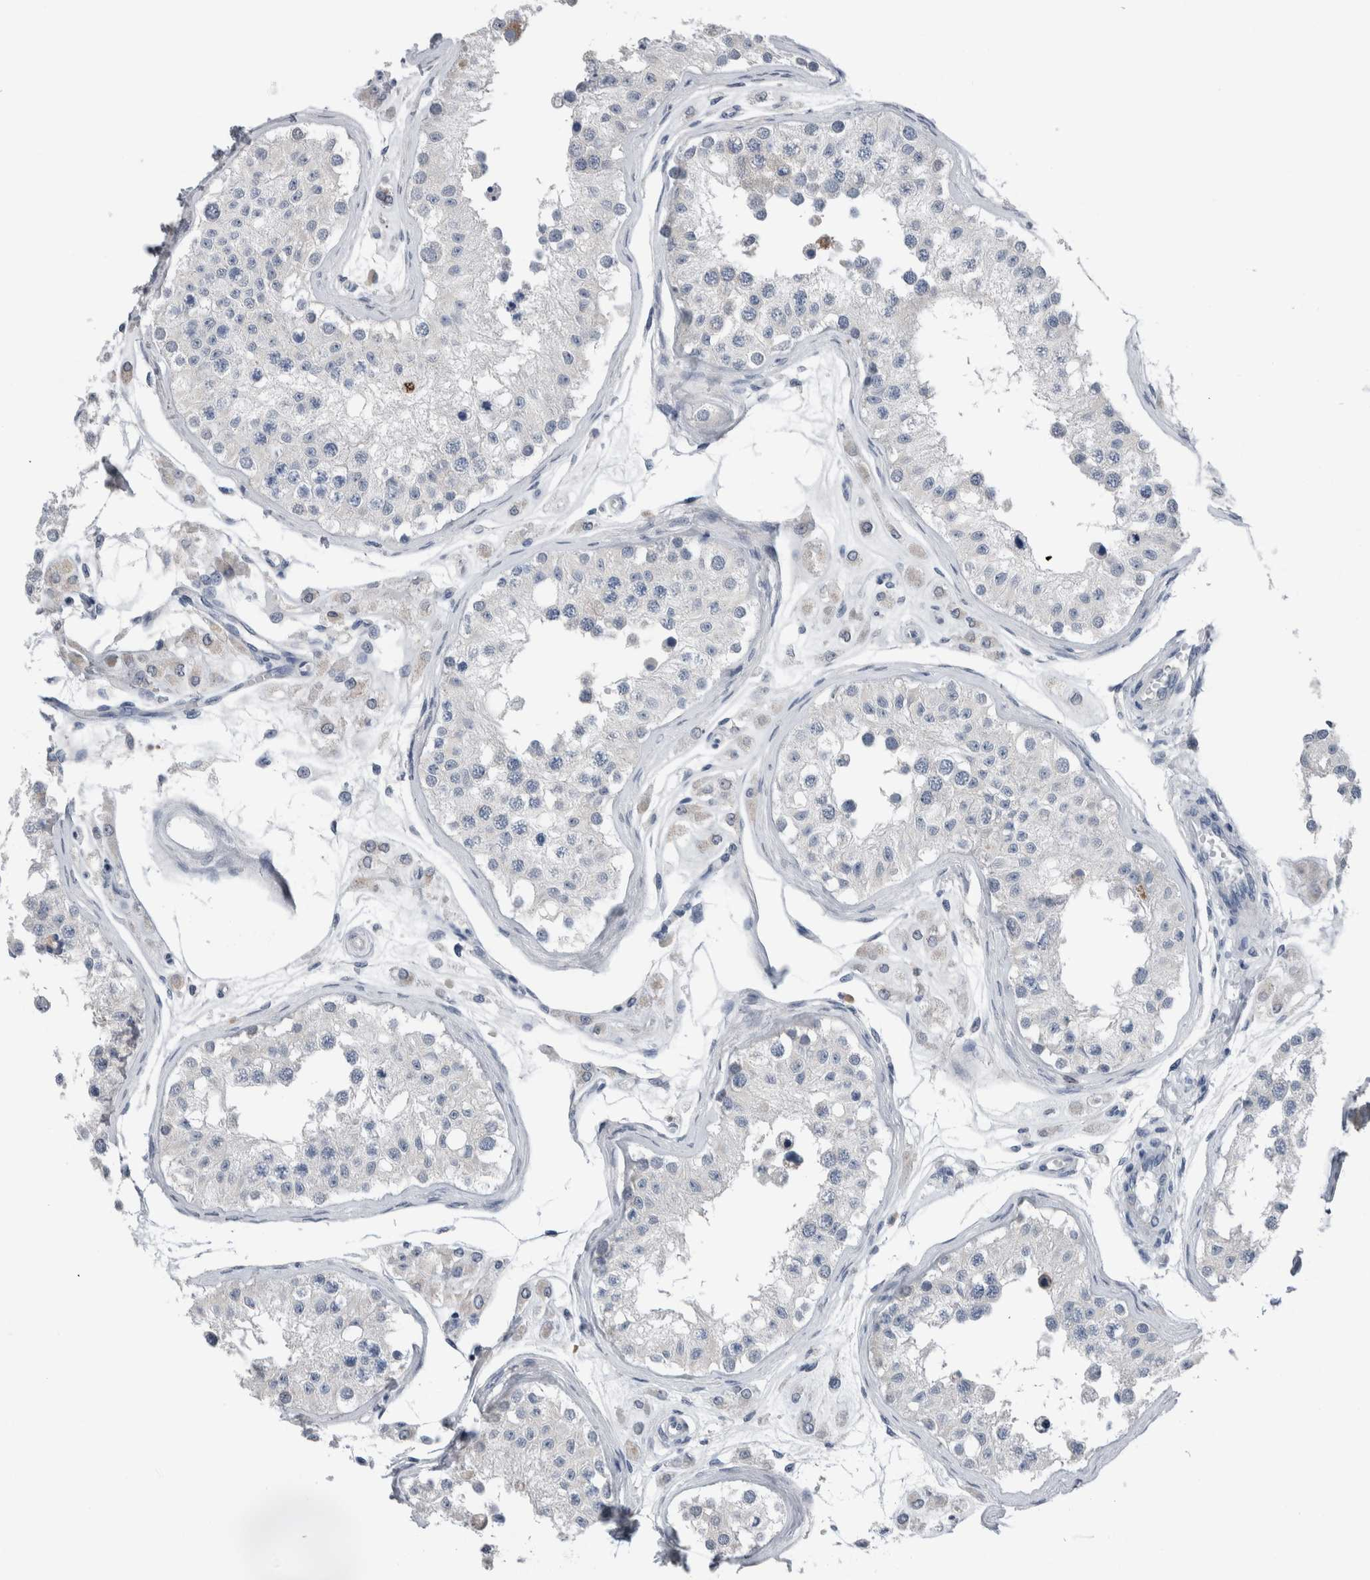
{"staining": {"intensity": "negative", "quantity": "none", "location": "none"}, "tissue": "testis", "cell_type": "Cells in seminiferous ducts", "image_type": "normal", "snomed": [{"axis": "morphology", "description": "Normal tissue, NOS"}, {"axis": "morphology", "description": "Adenocarcinoma, metastatic, NOS"}, {"axis": "topography", "description": "Testis"}], "caption": "Immunohistochemical staining of benign human testis reveals no significant expression in cells in seminiferous ducts.", "gene": "CRNN", "patient": {"sex": "male", "age": 26}}